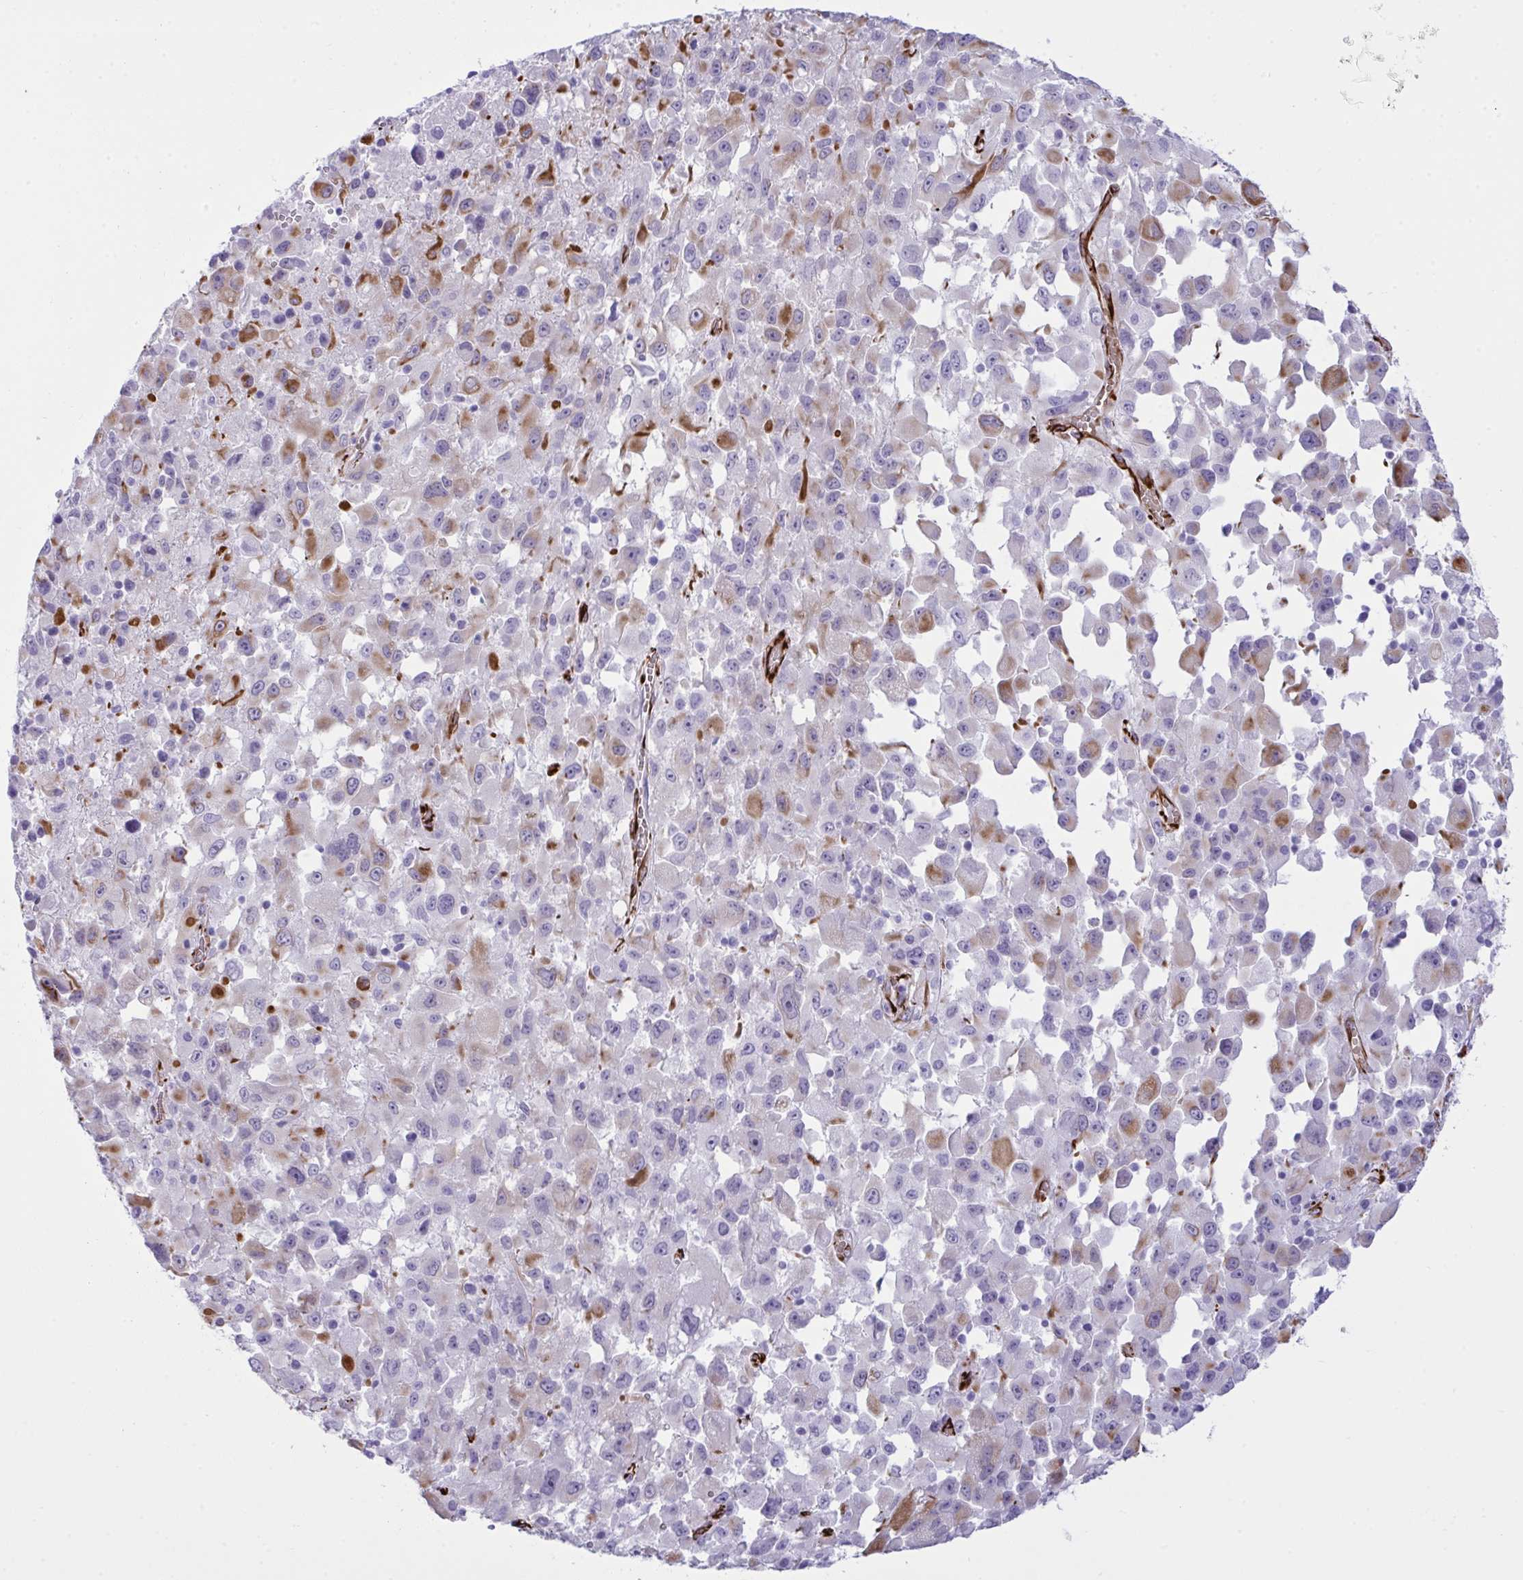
{"staining": {"intensity": "moderate", "quantity": "<25%", "location": "cytoplasmic/membranous"}, "tissue": "melanoma", "cell_type": "Tumor cells", "image_type": "cancer", "snomed": [{"axis": "morphology", "description": "Malignant melanoma, Metastatic site"}, {"axis": "topography", "description": "Soft tissue"}], "caption": "The photomicrograph demonstrates a brown stain indicating the presence of a protein in the cytoplasmic/membranous of tumor cells in melanoma. (DAB IHC with brightfield microscopy, high magnification).", "gene": "SLC35B1", "patient": {"sex": "male", "age": 50}}